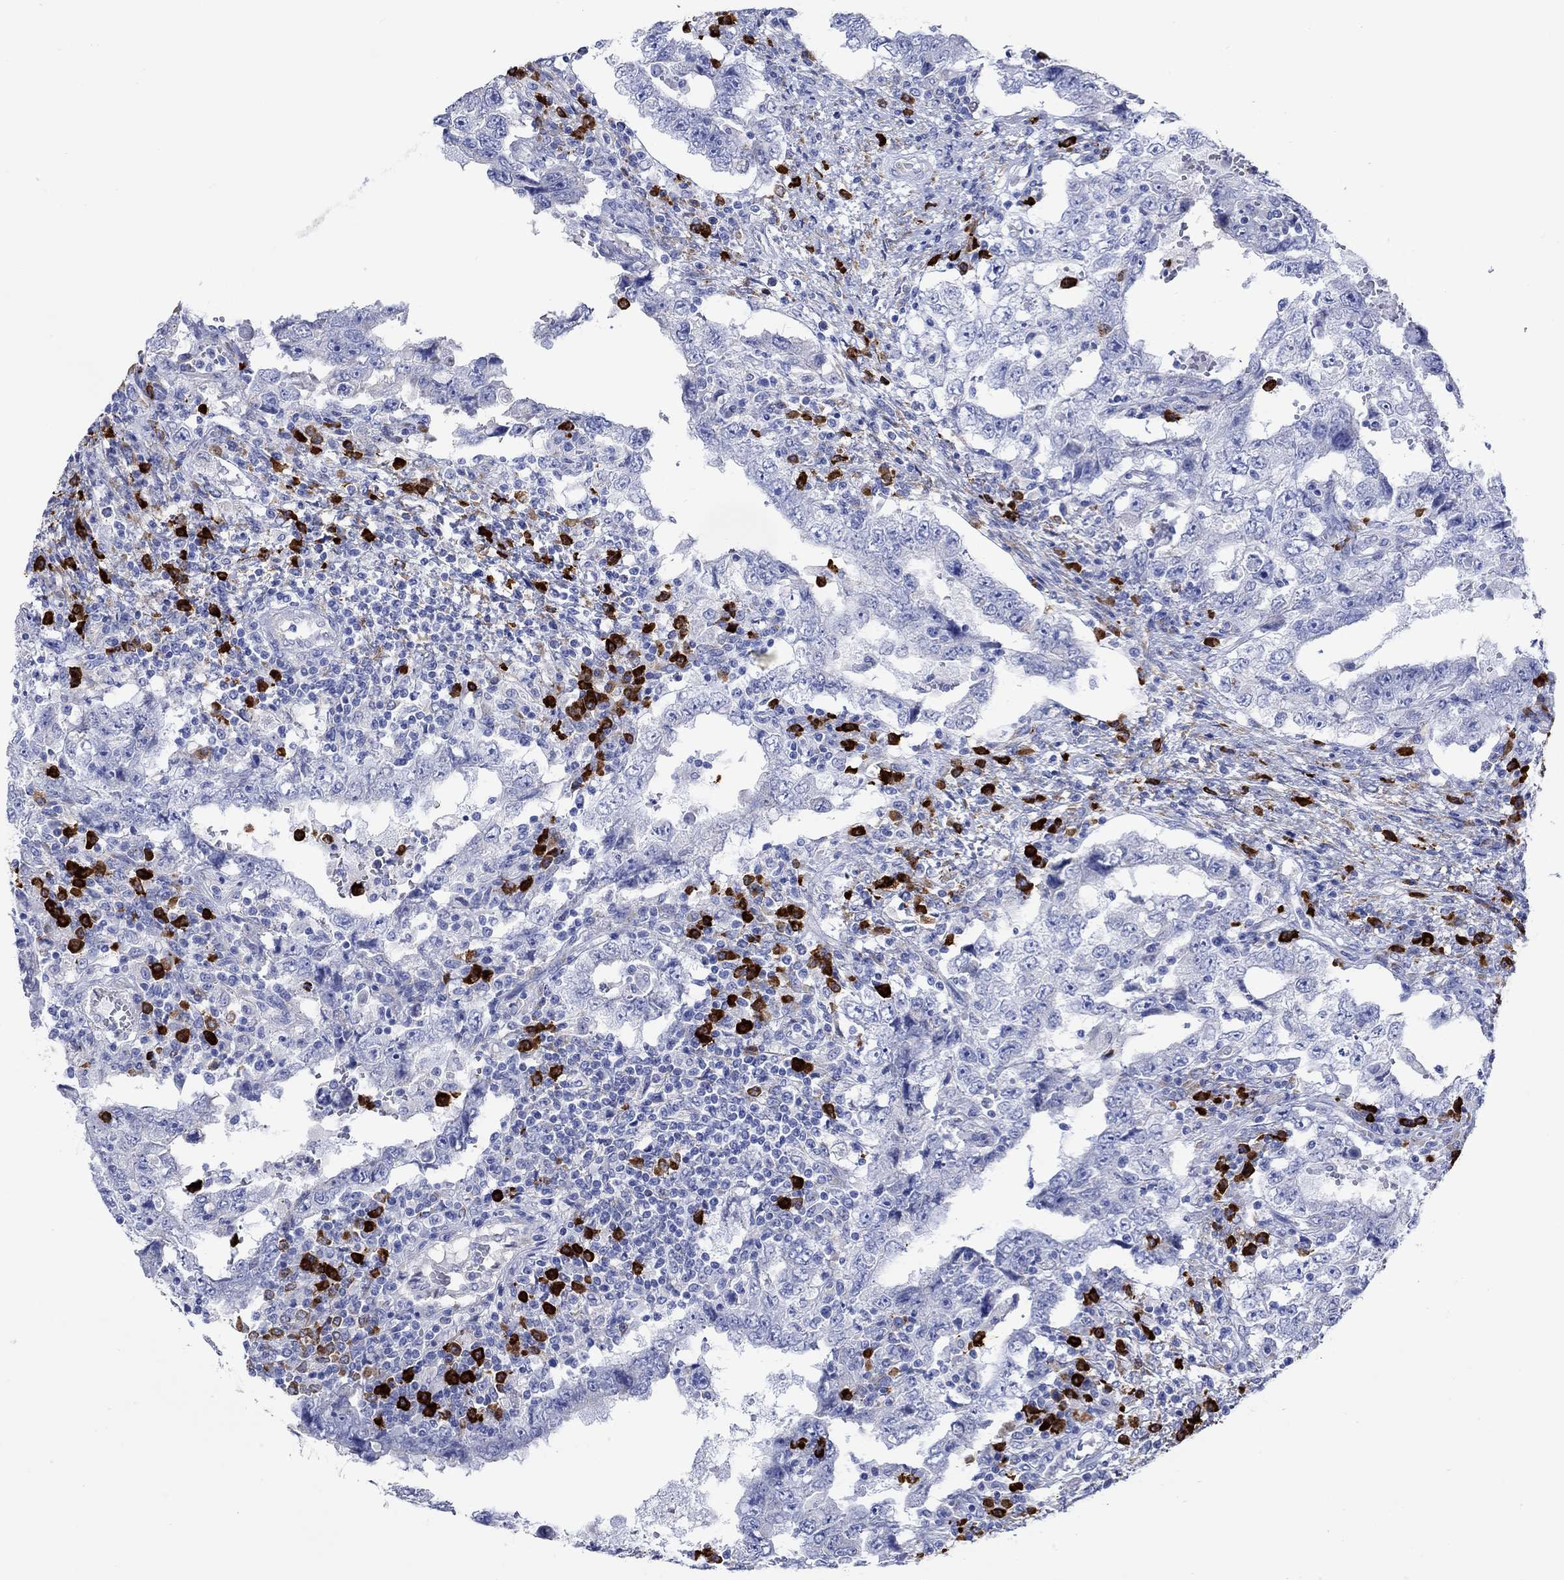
{"staining": {"intensity": "negative", "quantity": "none", "location": "none"}, "tissue": "testis cancer", "cell_type": "Tumor cells", "image_type": "cancer", "snomed": [{"axis": "morphology", "description": "Carcinoma, Embryonal, NOS"}, {"axis": "topography", "description": "Testis"}], "caption": "The IHC photomicrograph has no significant positivity in tumor cells of testis embryonal carcinoma tissue.", "gene": "P2RY6", "patient": {"sex": "male", "age": 26}}